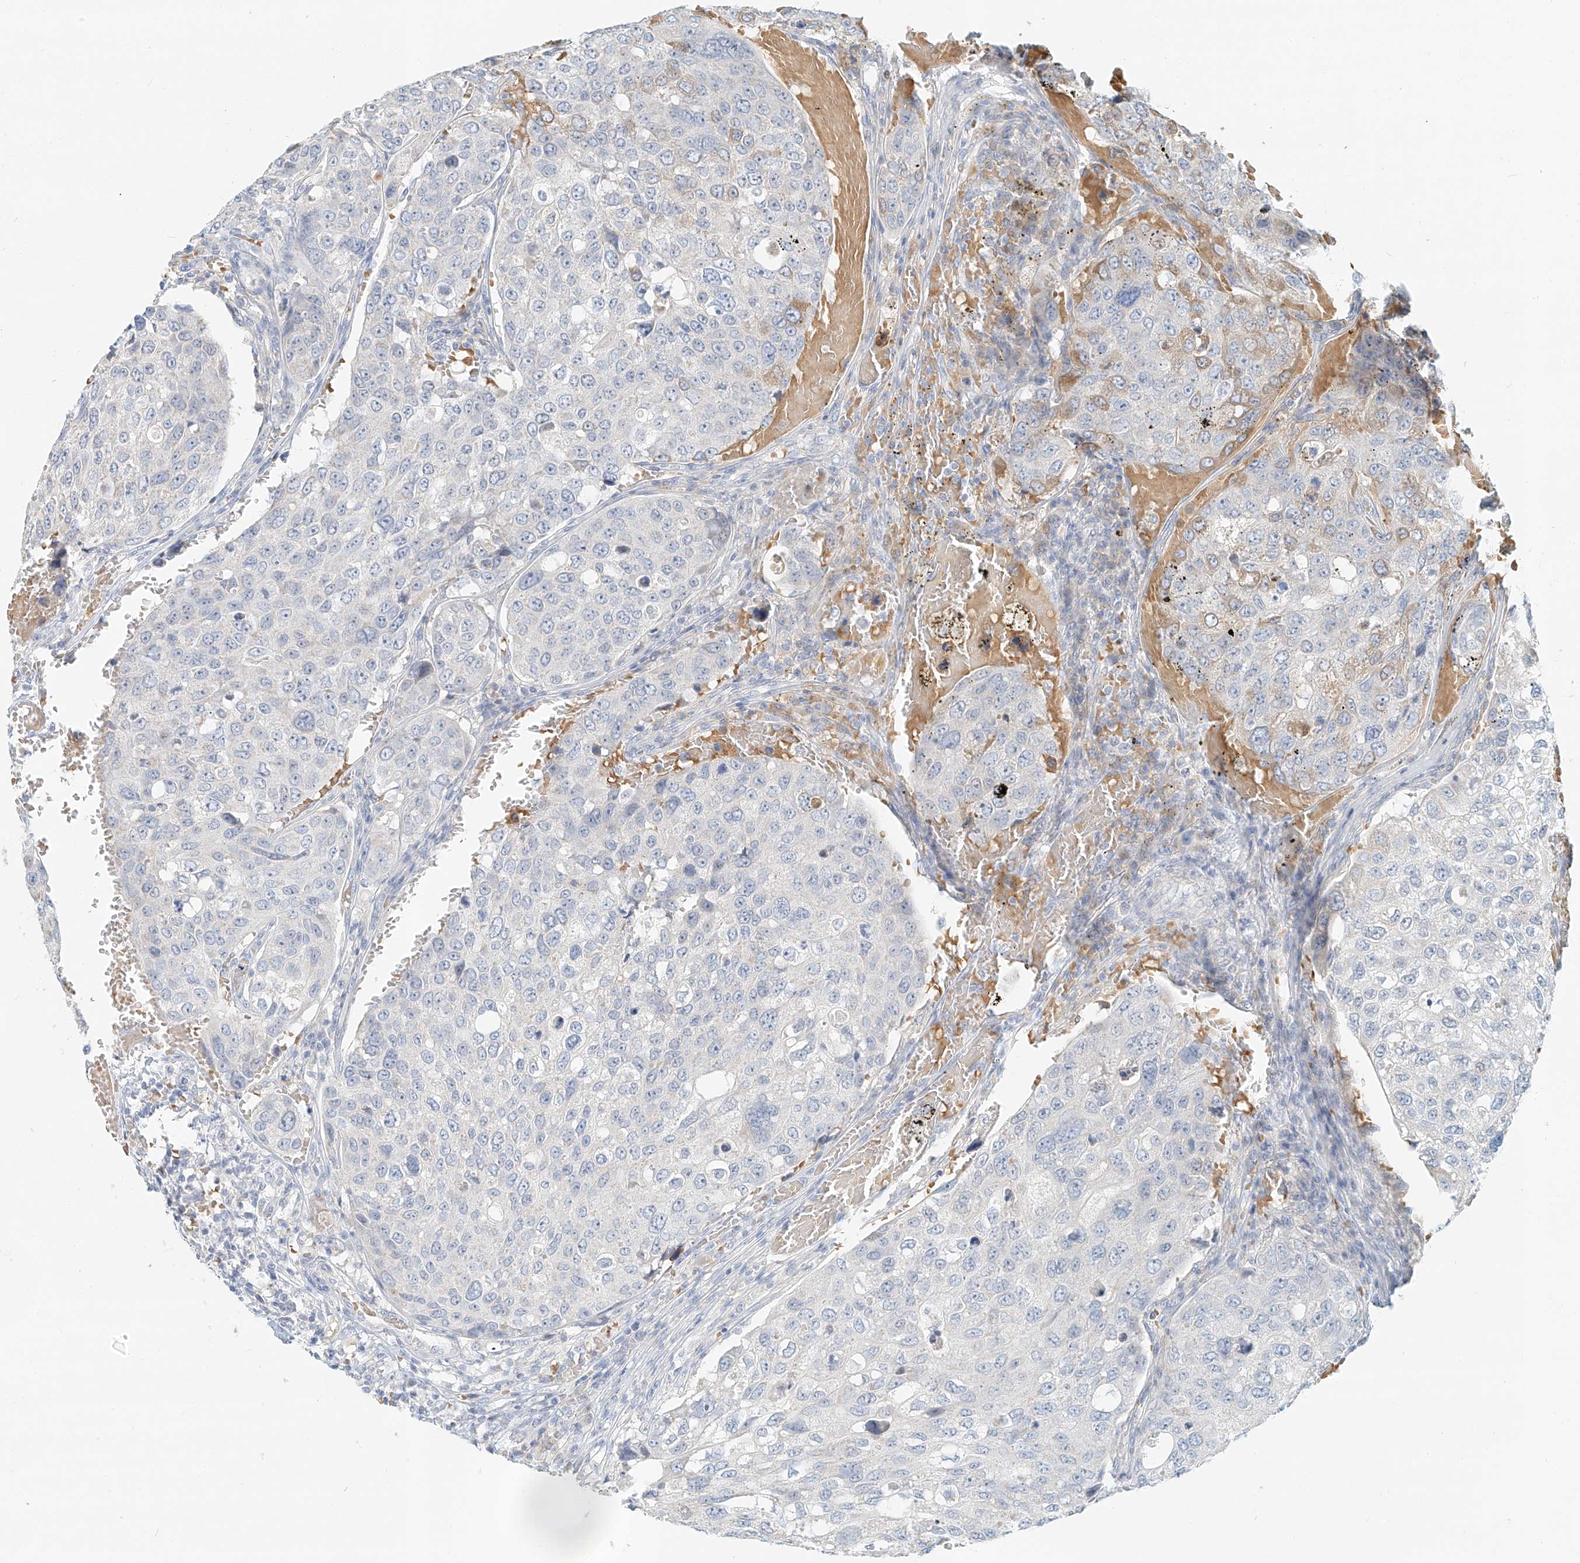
{"staining": {"intensity": "negative", "quantity": "none", "location": "none"}, "tissue": "urothelial cancer", "cell_type": "Tumor cells", "image_type": "cancer", "snomed": [{"axis": "morphology", "description": "Urothelial carcinoma, High grade"}, {"axis": "topography", "description": "Lymph node"}, {"axis": "topography", "description": "Urinary bladder"}], "caption": "DAB (3,3'-diaminobenzidine) immunohistochemical staining of human urothelial cancer displays no significant positivity in tumor cells. The staining is performed using DAB brown chromogen with nuclei counter-stained in using hematoxylin.", "gene": "PGC", "patient": {"sex": "male", "age": 51}}